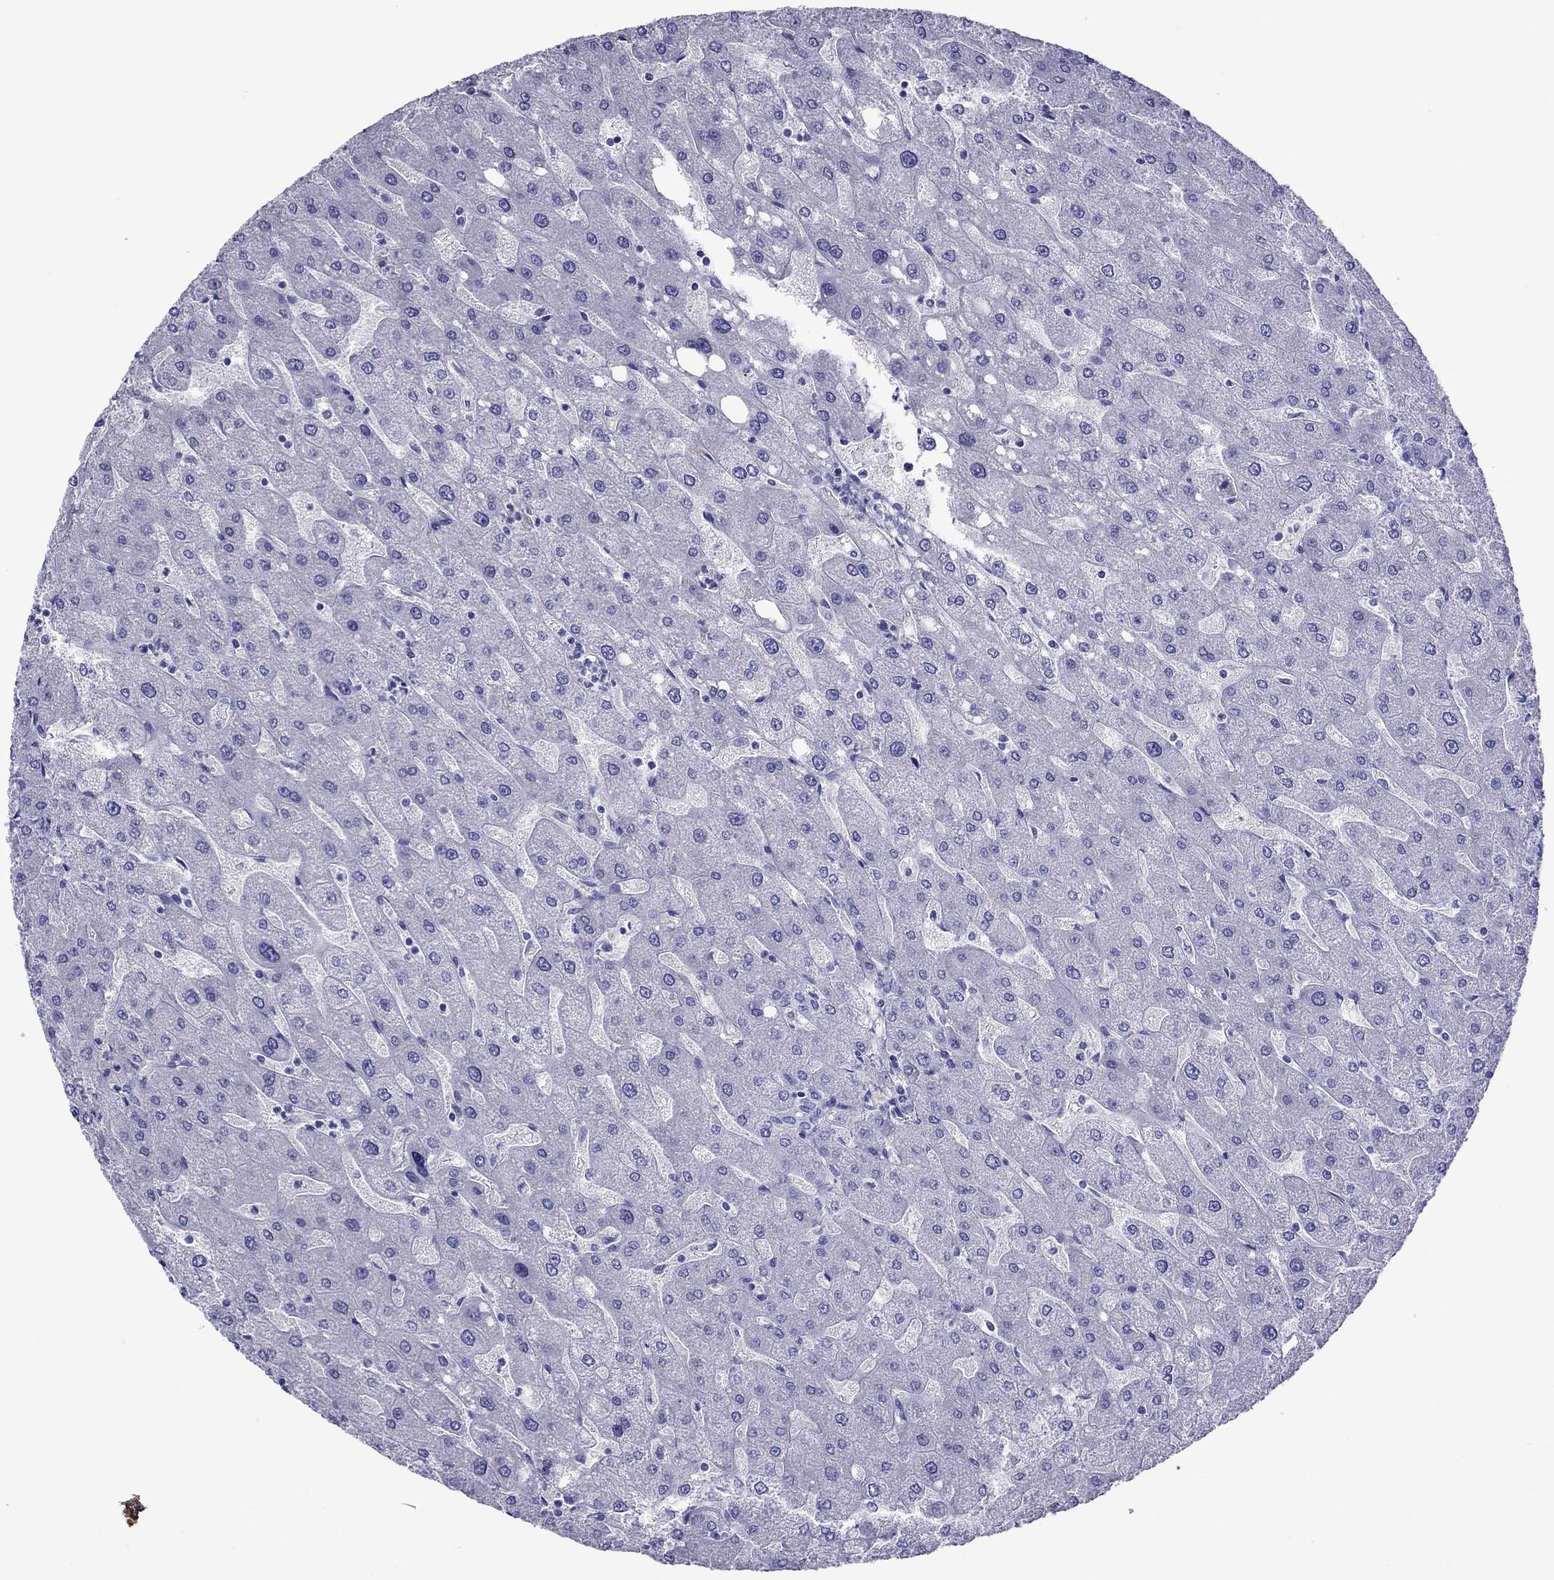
{"staining": {"intensity": "negative", "quantity": "none", "location": "none"}, "tissue": "liver", "cell_type": "Cholangiocytes", "image_type": "normal", "snomed": [{"axis": "morphology", "description": "Normal tissue, NOS"}, {"axis": "topography", "description": "Liver"}], "caption": "Cholangiocytes show no significant staining in benign liver. The staining was performed using DAB to visualize the protein expression in brown, while the nuclei were stained in blue with hematoxylin (Magnification: 20x).", "gene": "PCDHA6", "patient": {"sex": "male", "age": 67}}